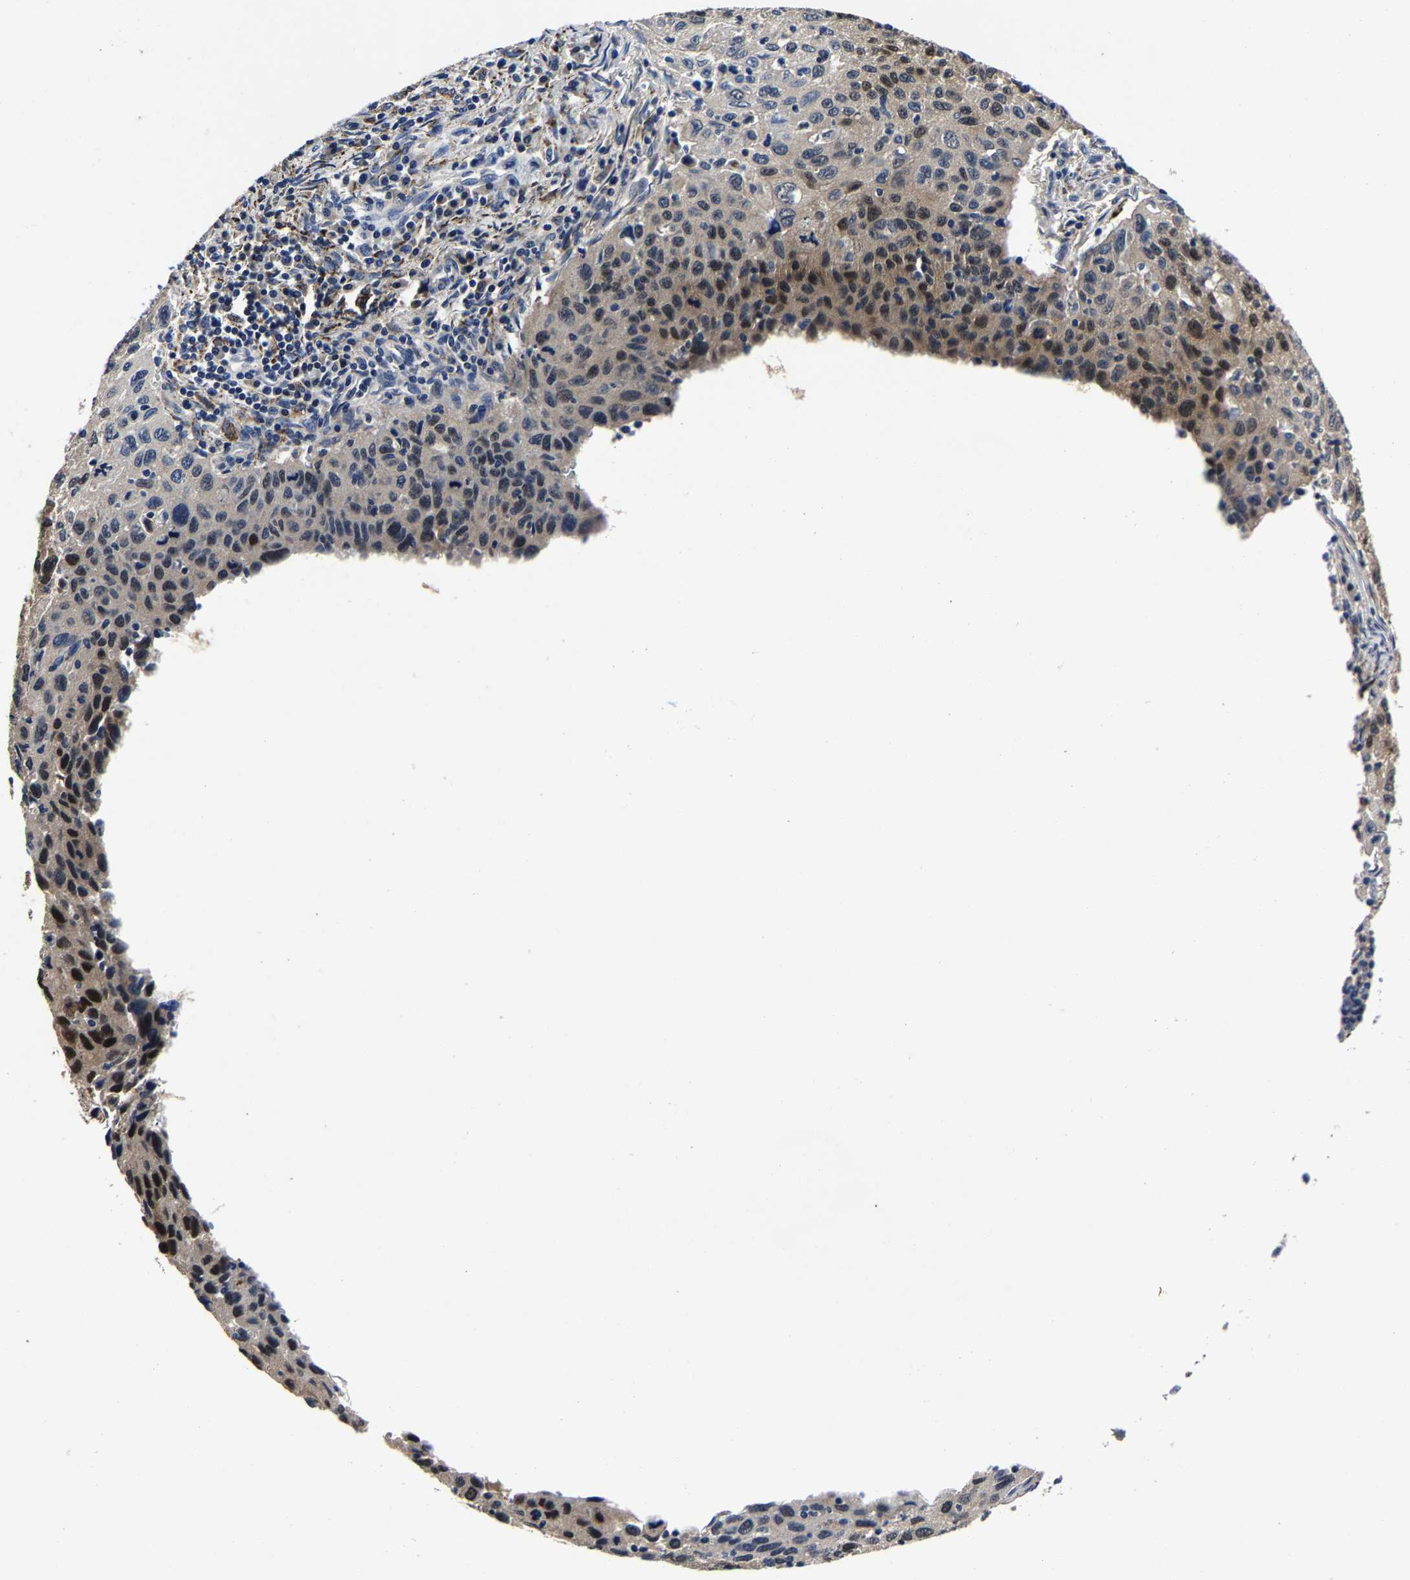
{"staining": {"intensity": "moderate", "quantity": "25%-75%", "location": "cytoplasmic/membranous,nuclear"}, "tissue": "cervical cancer", "cell_type": "Tumor cells", "image_type": "cancer", "snomed": [{"axis": "morphology", "description": "Squamous cell carcinoma, NOS"}, {"axis": "topography", "description": "Cervix"}], "caption": "Cervical squamous cell carcinoma stained with IHC shows moderate cytoplasmic/membranous and nuclear staining in about 25%-75% of tumor cells.", "gene": "PSPH", "patient": {"sex": "female", "age": 53}}